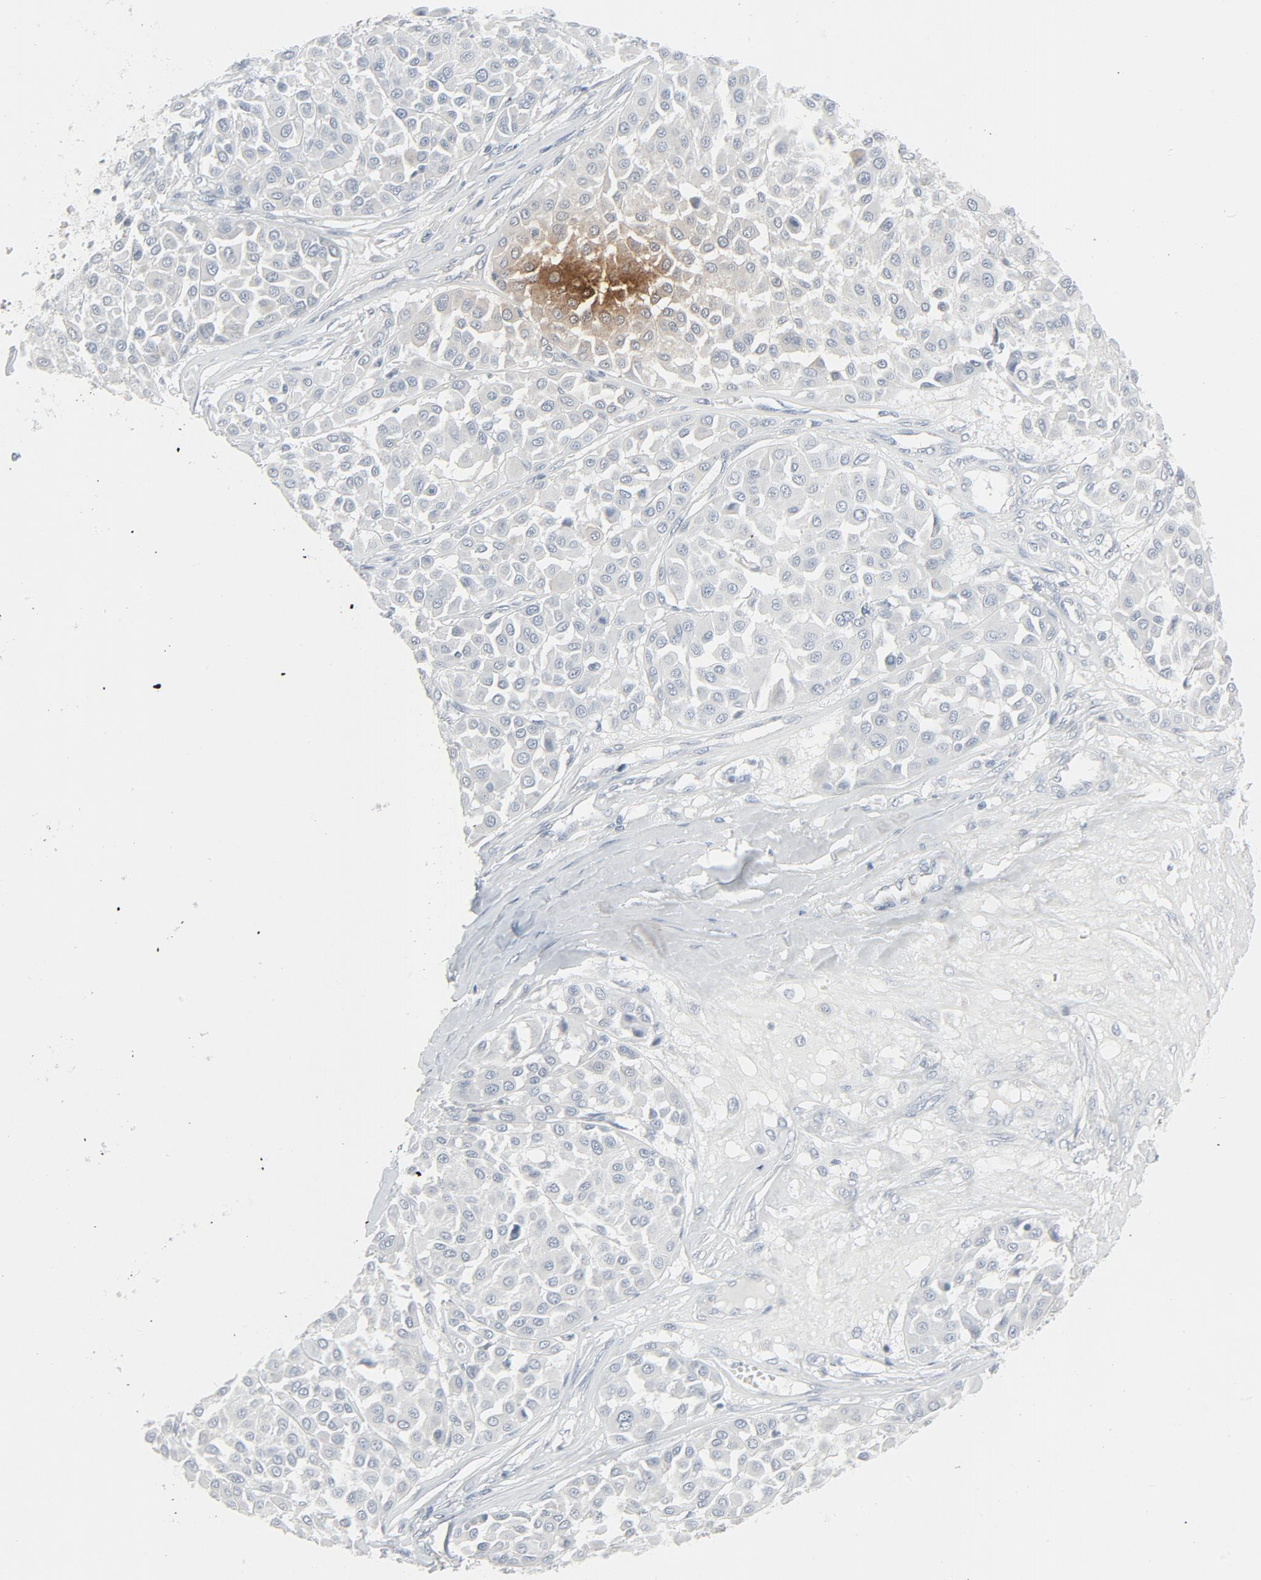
{"staining": {"intensity": "negative", "quantity": "none", "location": "none"}, "tissue": "melanoma", "cell_type": "Tumor cells", "image_type": "cancer", "snomed": [{"axis": "morphology", "description": "Malignant melanoma, Metastatic site"}, {"axis": "topography", "description": "Soft tissue"}], "caption": "Melanoma stained for a protein using IHC reveals no staining tumor cells.", "gene": "FGFR3", "patient": {"sex": "male", "age": 41}}